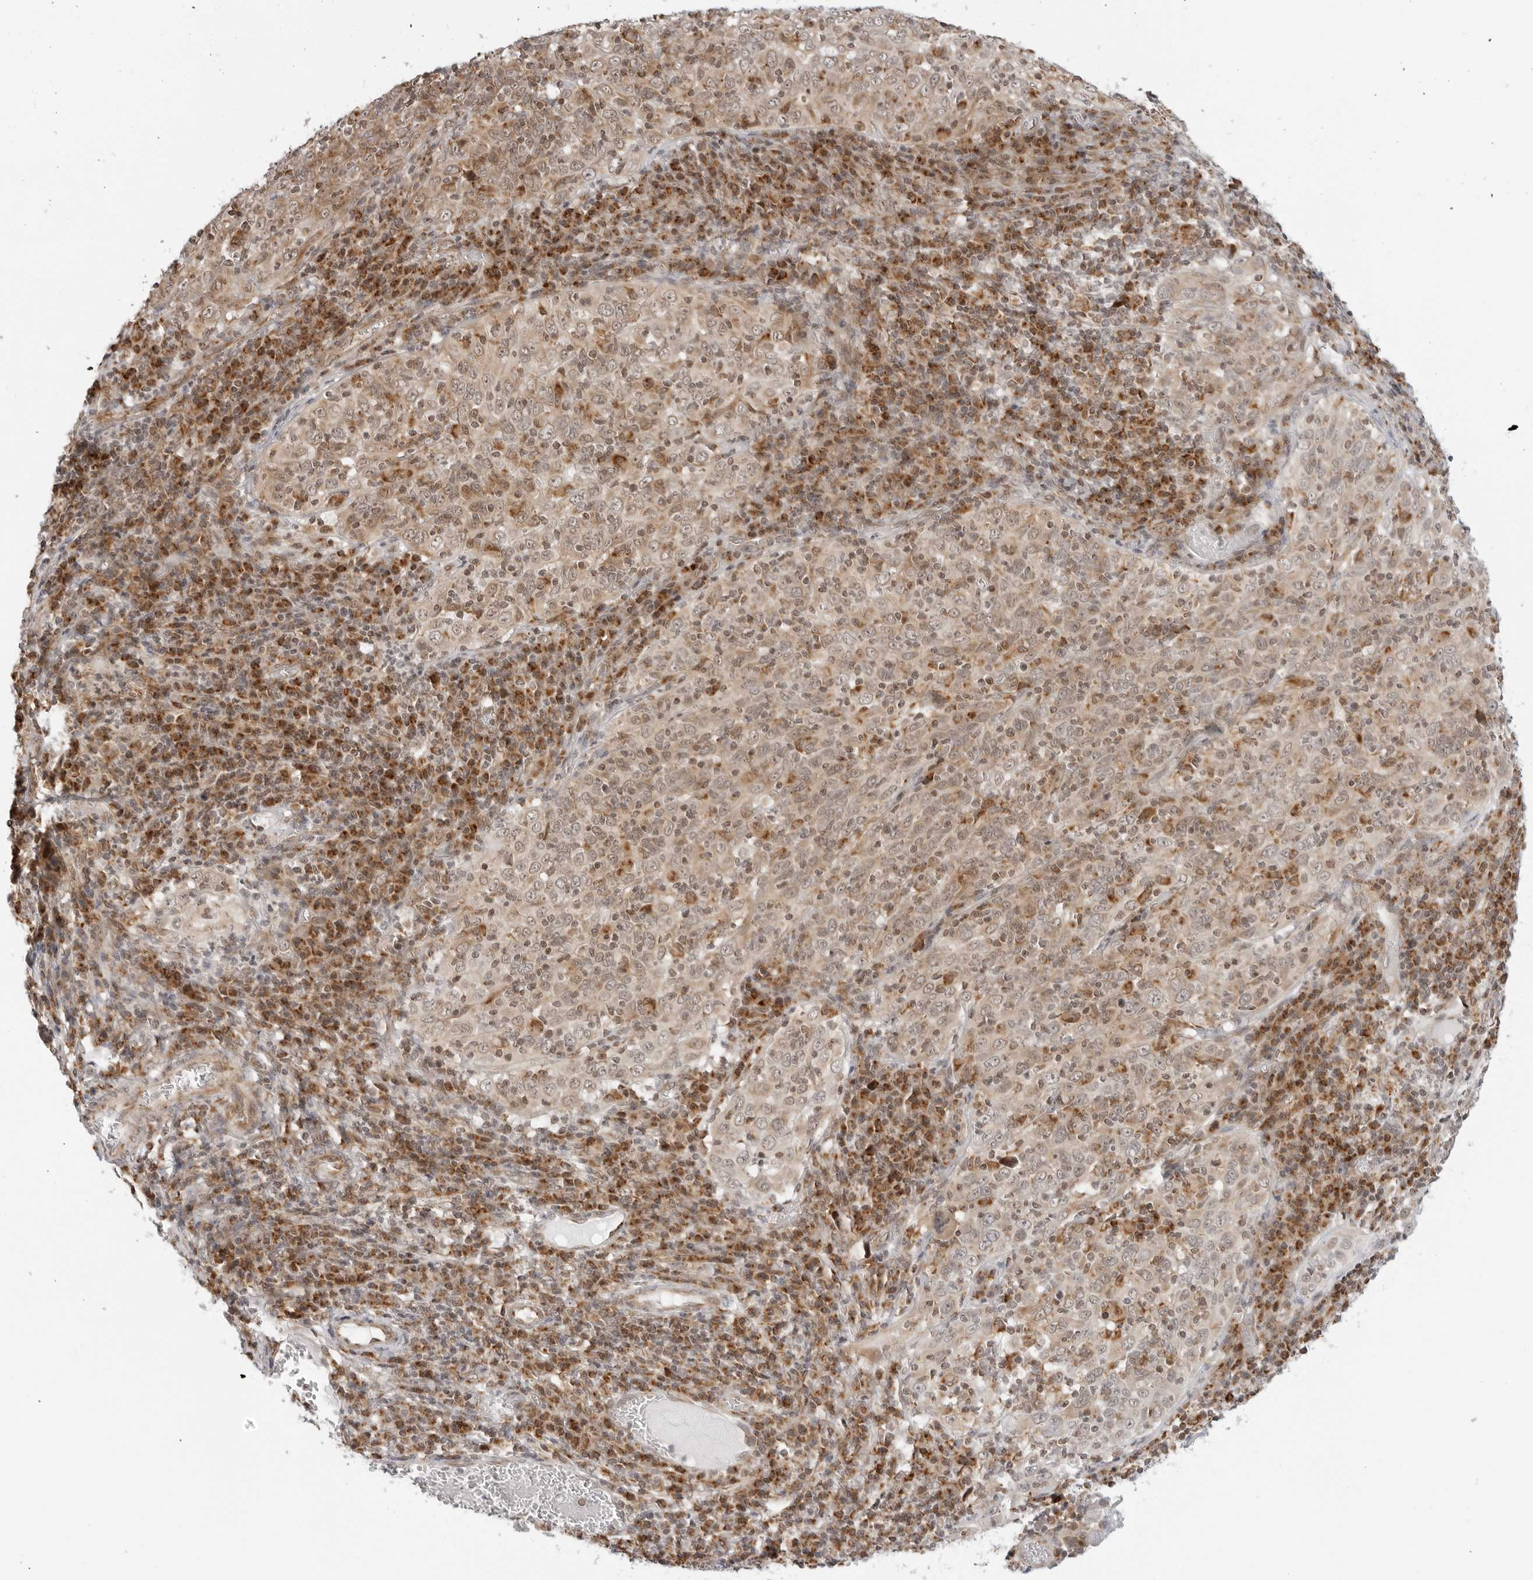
{"staining": {"intensity": "moderate", "quantity": ">75%", "location": "cytoplasmic/membranous"}, "tissue": "cervical cancer", "cell_type": "Tumor cells", "image_type": "cancer", "snomed": [{"axis": "morphology", "description": "Squamous cell carcinoma, NOS"}, {"axis": "topography", "description": "Cervix"}], "caption": "Human cervical squamous cell carcinoma stained with a protein marker reveals moderate staining in tumor cells.", "gene": "POLR3GL", "patient": {"sex": "female", "age": 46}}